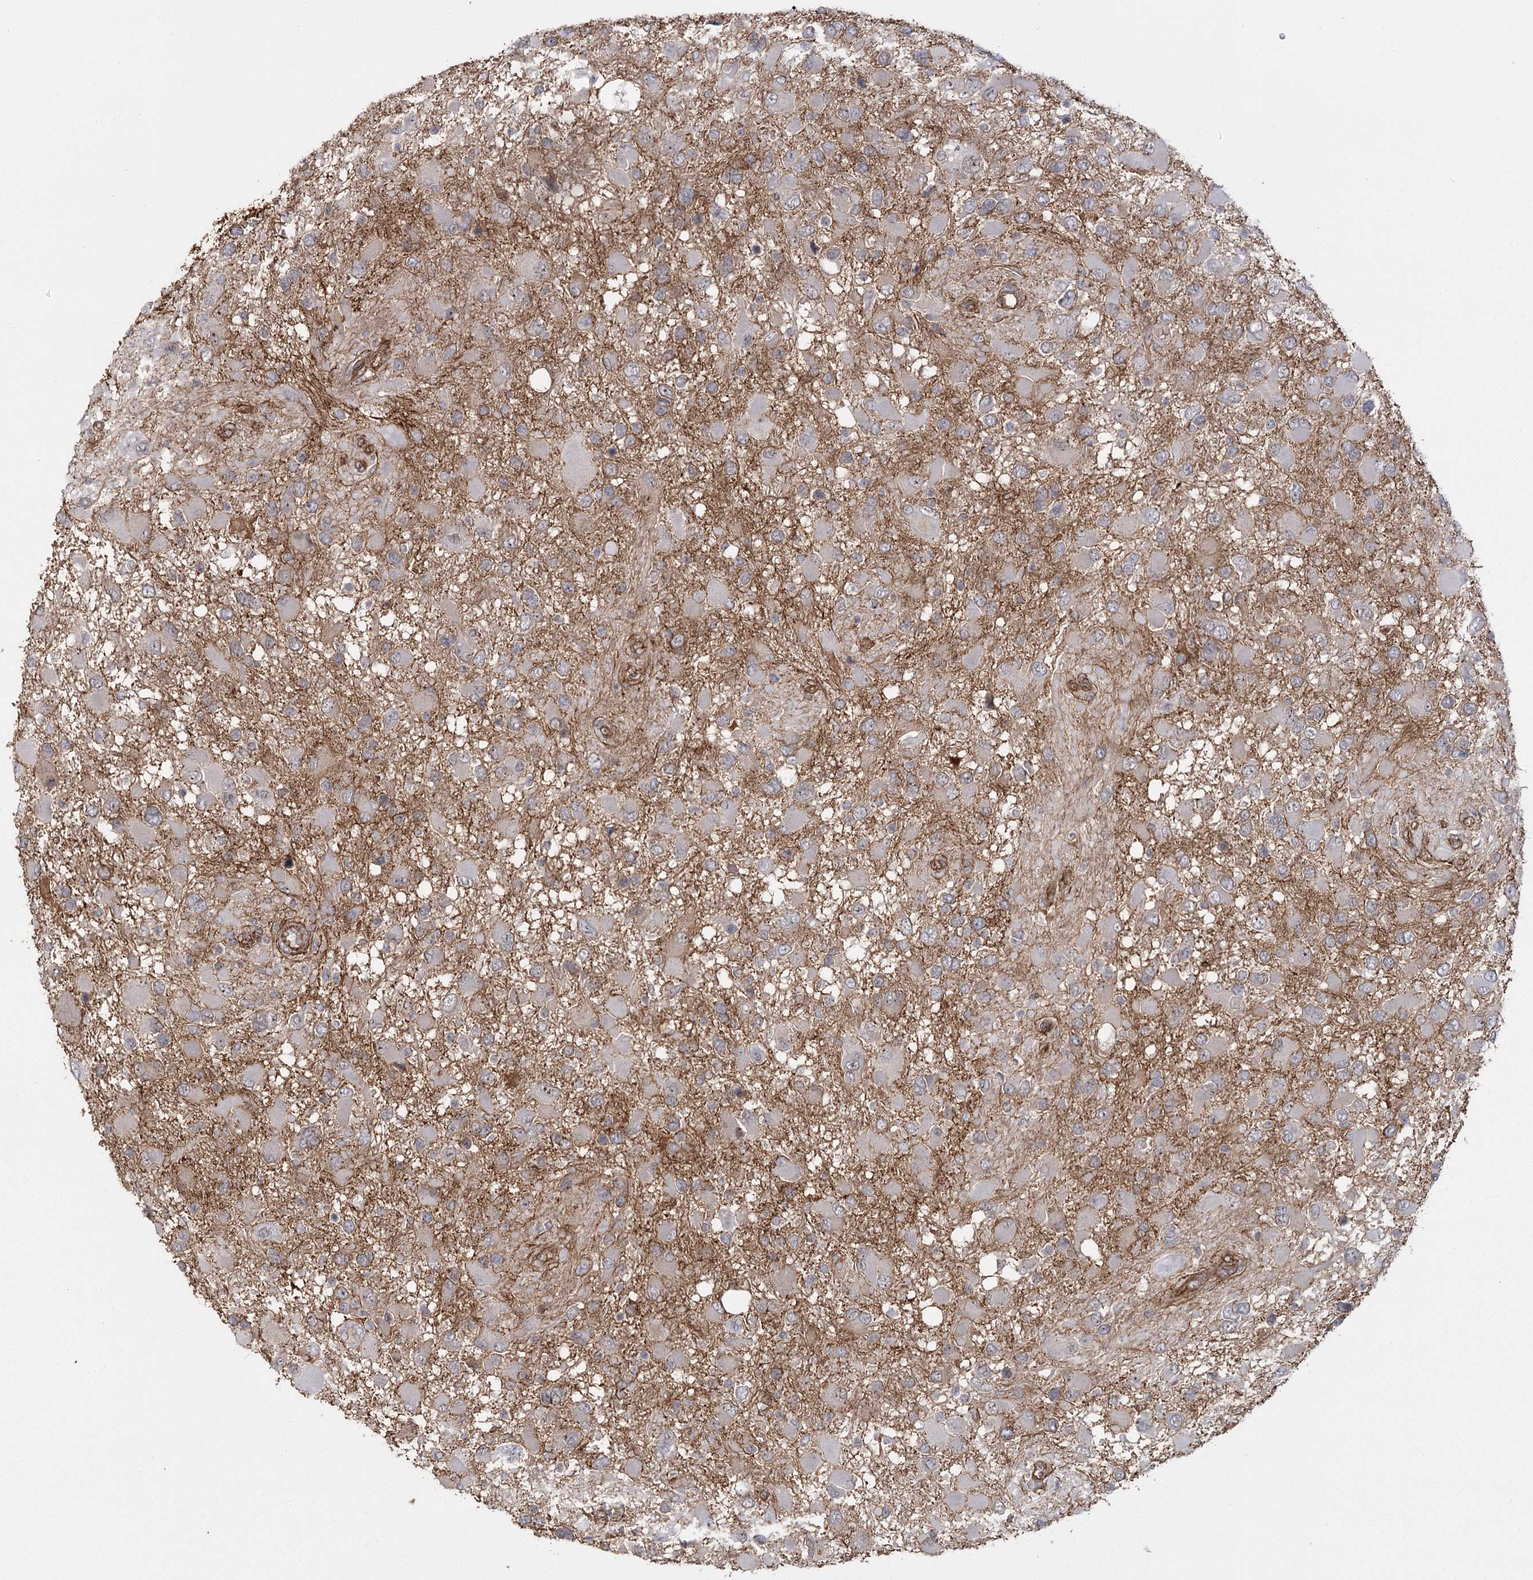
{"staining": {"intensity": "negative", "quantity": "none", "location": "none"}, "tissue": "glioma", "cell_type": "Tumor cells", "image_type": "cancer", "snomed": [{"axis": "morphology", "description": "Glioma, malignant, High grade"}, {"axis": "topography", "description": "Brain"}], "caption": "An image of human glioma is negative for staining in tumor cells.", "gene": "RPP14", "patient": {"sex": "male", "age": 53}}